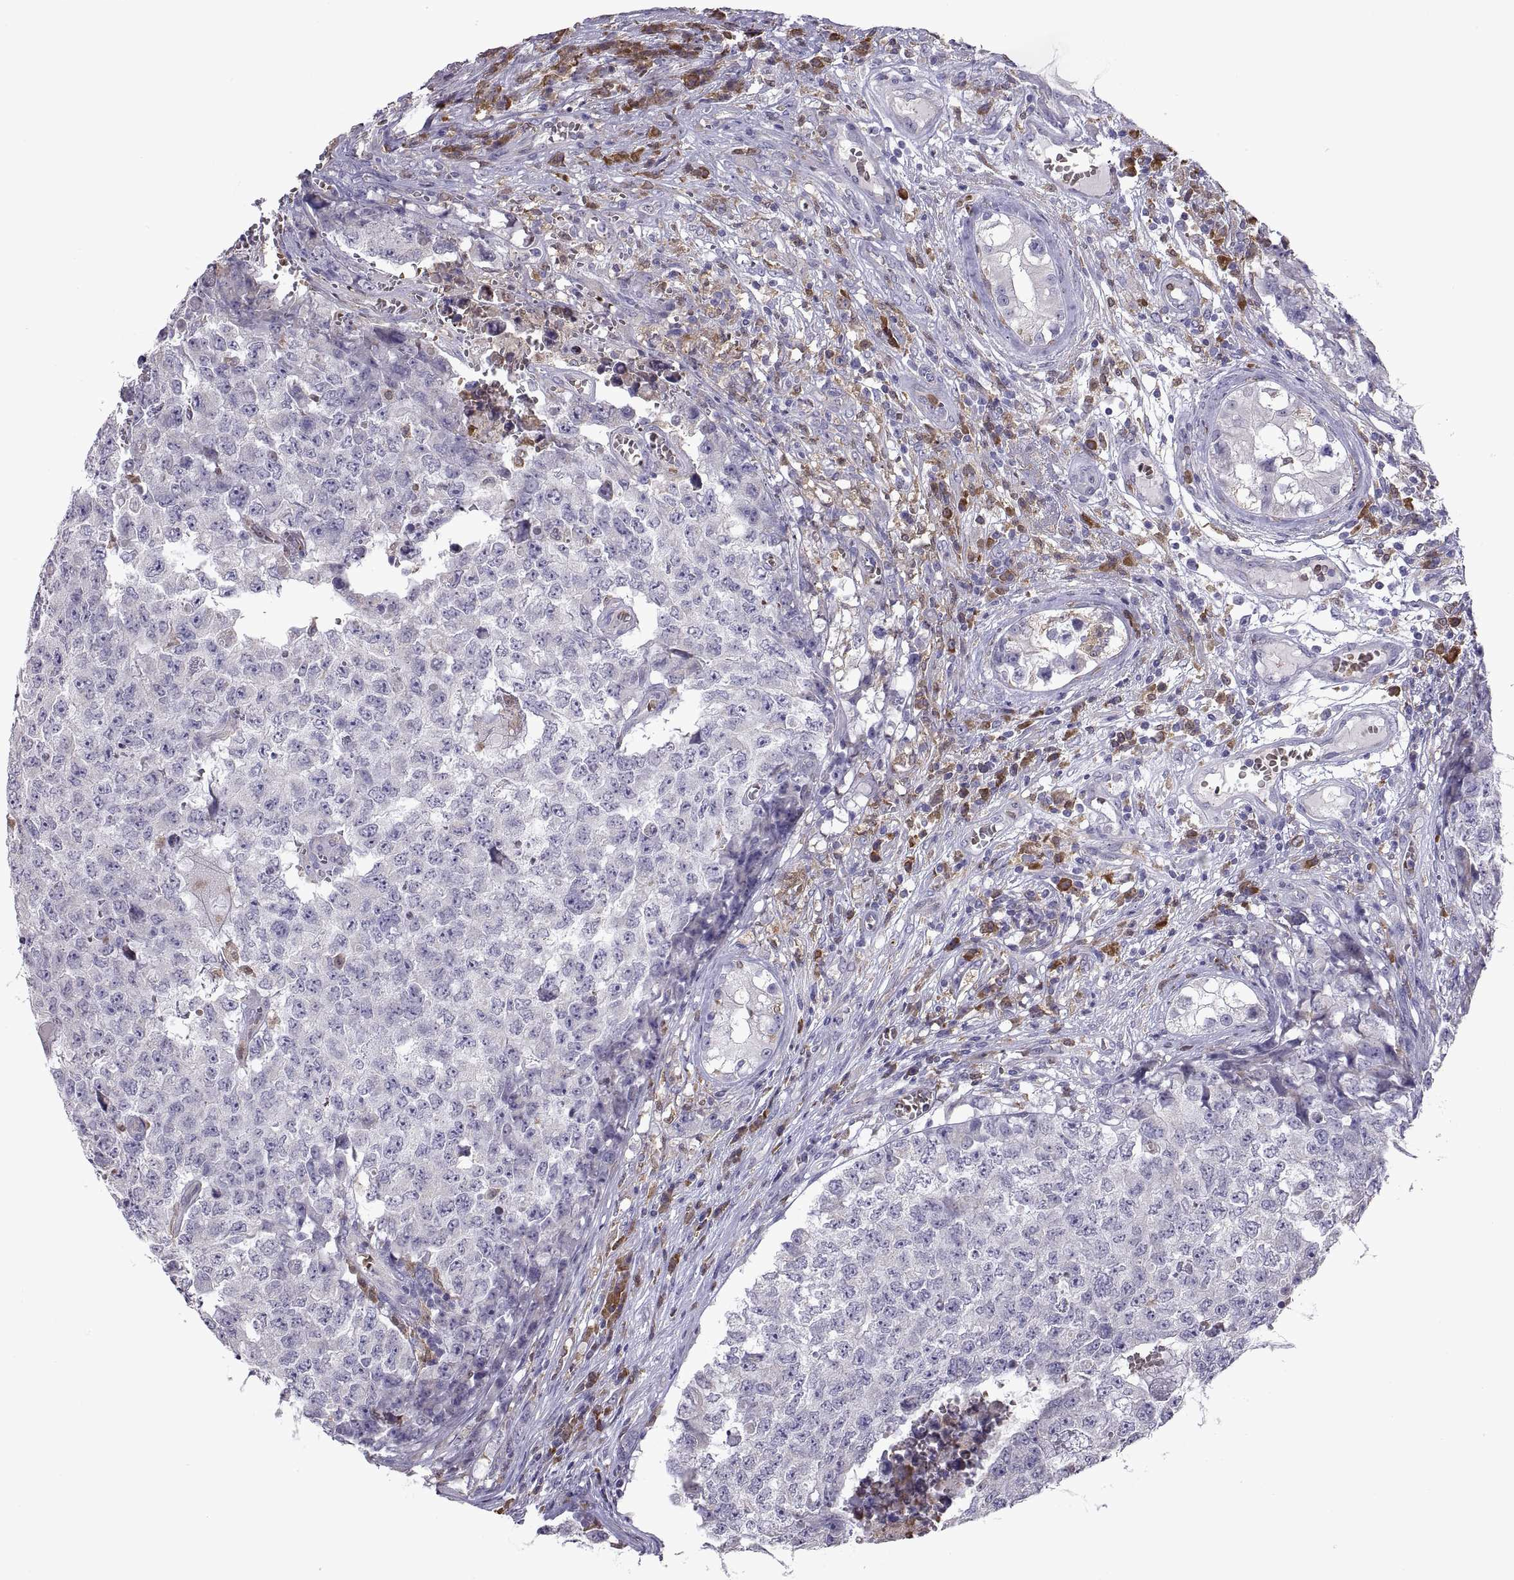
{"staining": {"intensity": "negative", "quantity": "none", "location": "none"}, "tissue": "testis cancer", "cell_type": "Tumor cells", "image_type": "cancer", "snomed": [{"axis": "morphology", "description": "Carcinoma, Embryonal, NOS"}, {"axis": "topography", "description": "Testis"}], "caption": "This is a photomicrograph of immunohistochemistry (IHC) staining of testis cancer, which shows no expression in tumor cells.", "gene": "DOK3", "patient": {"sex": "male", "age": 23}}